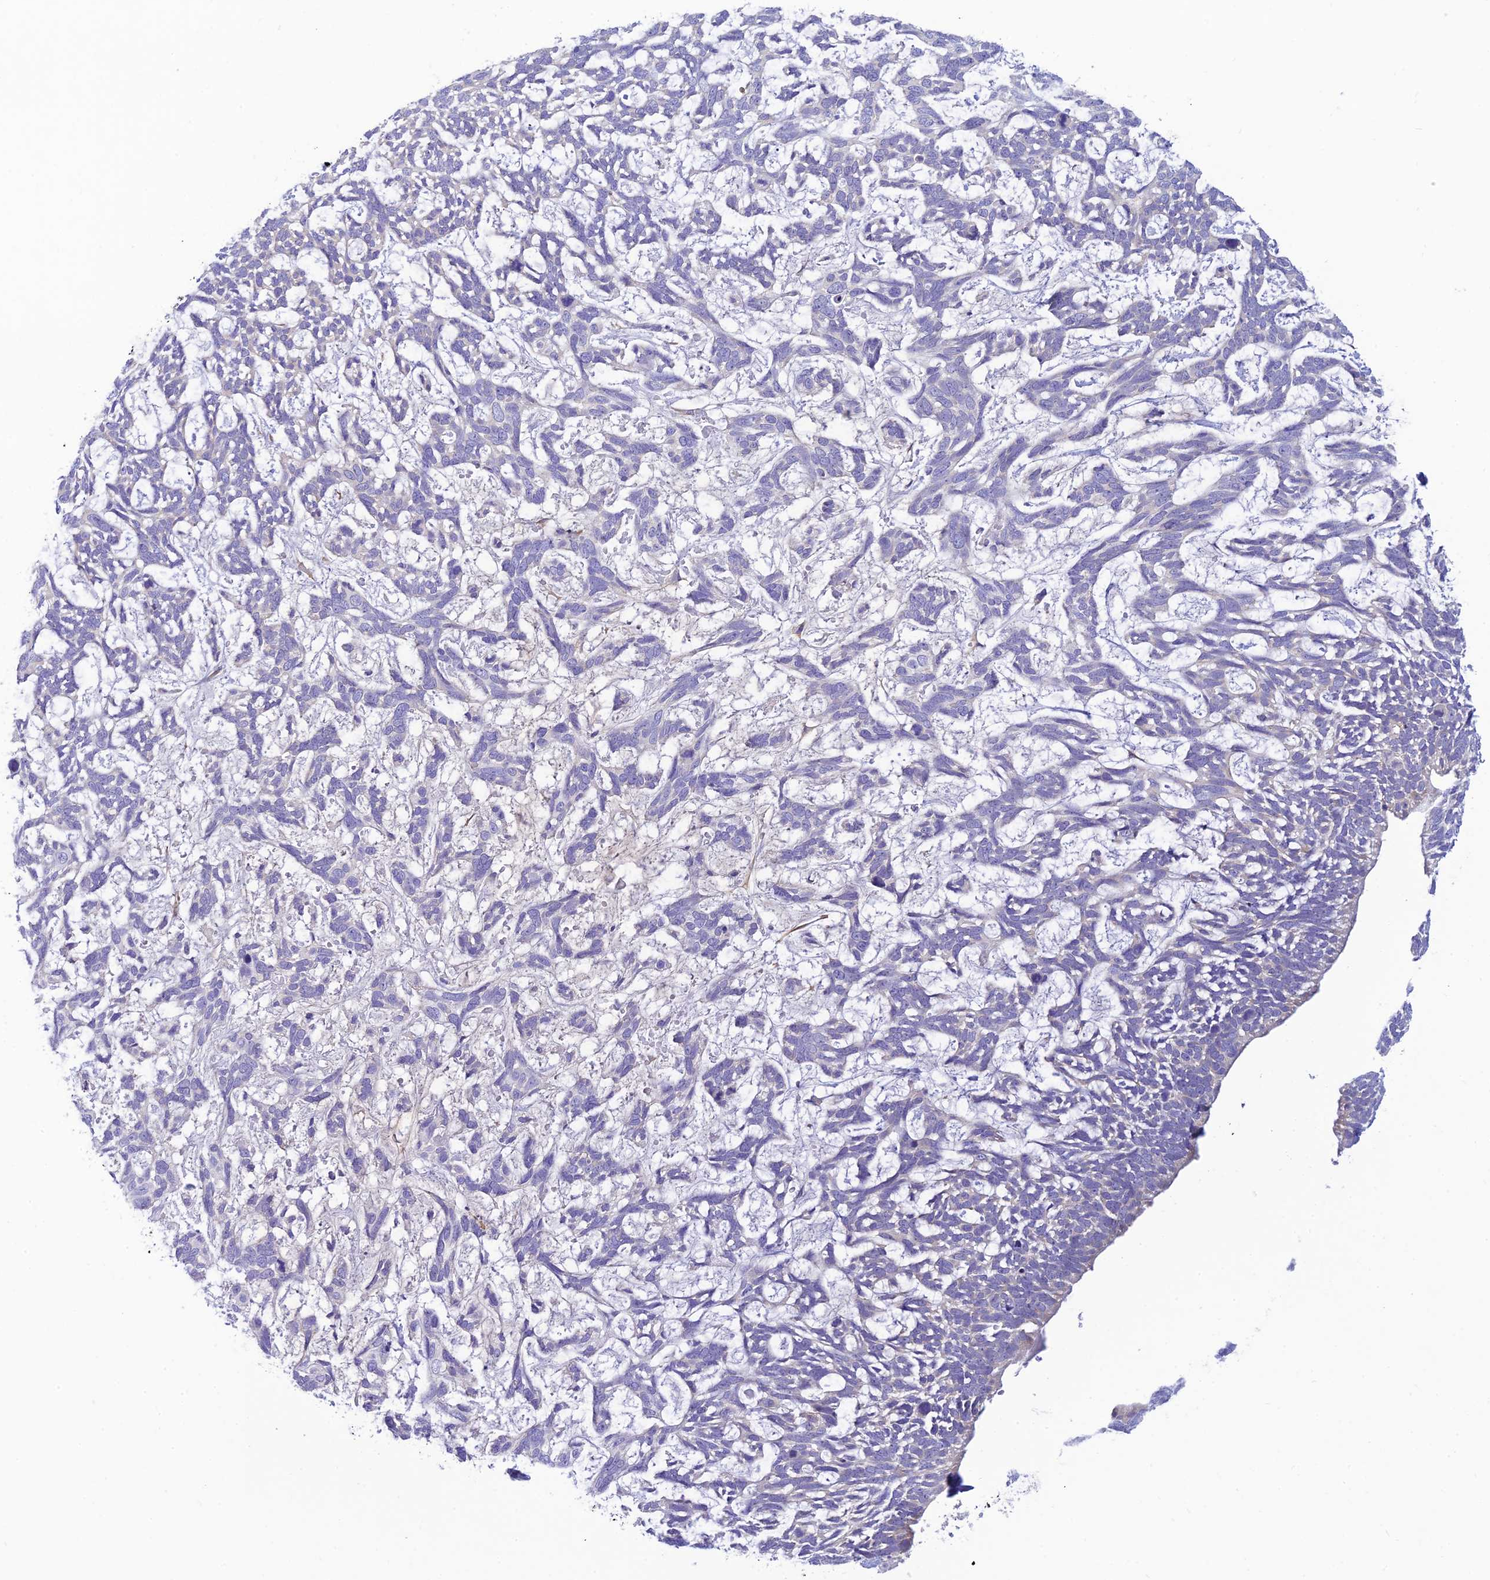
{"staining": {"intensity": "negative", "quantity": "none", "location": "none"}, "tissue": "skin cancer", "cell_type": "Tumor cells", "image_type": "cancer", "snomed": [{"axis": "morphology", "description": "Basal cell carcinoma"}, {"axis": "topography", "description": "Skin"}], "caption": "High magnification brightfield microscopy of skin cancer stained with DAB (brown) and counterstained with hematoxylin (blue): tumor cells show no significant expression. Nuclei are stained in blue.", "gene": "FBXW4", "patient": {"sex": "male", "age": 88}}